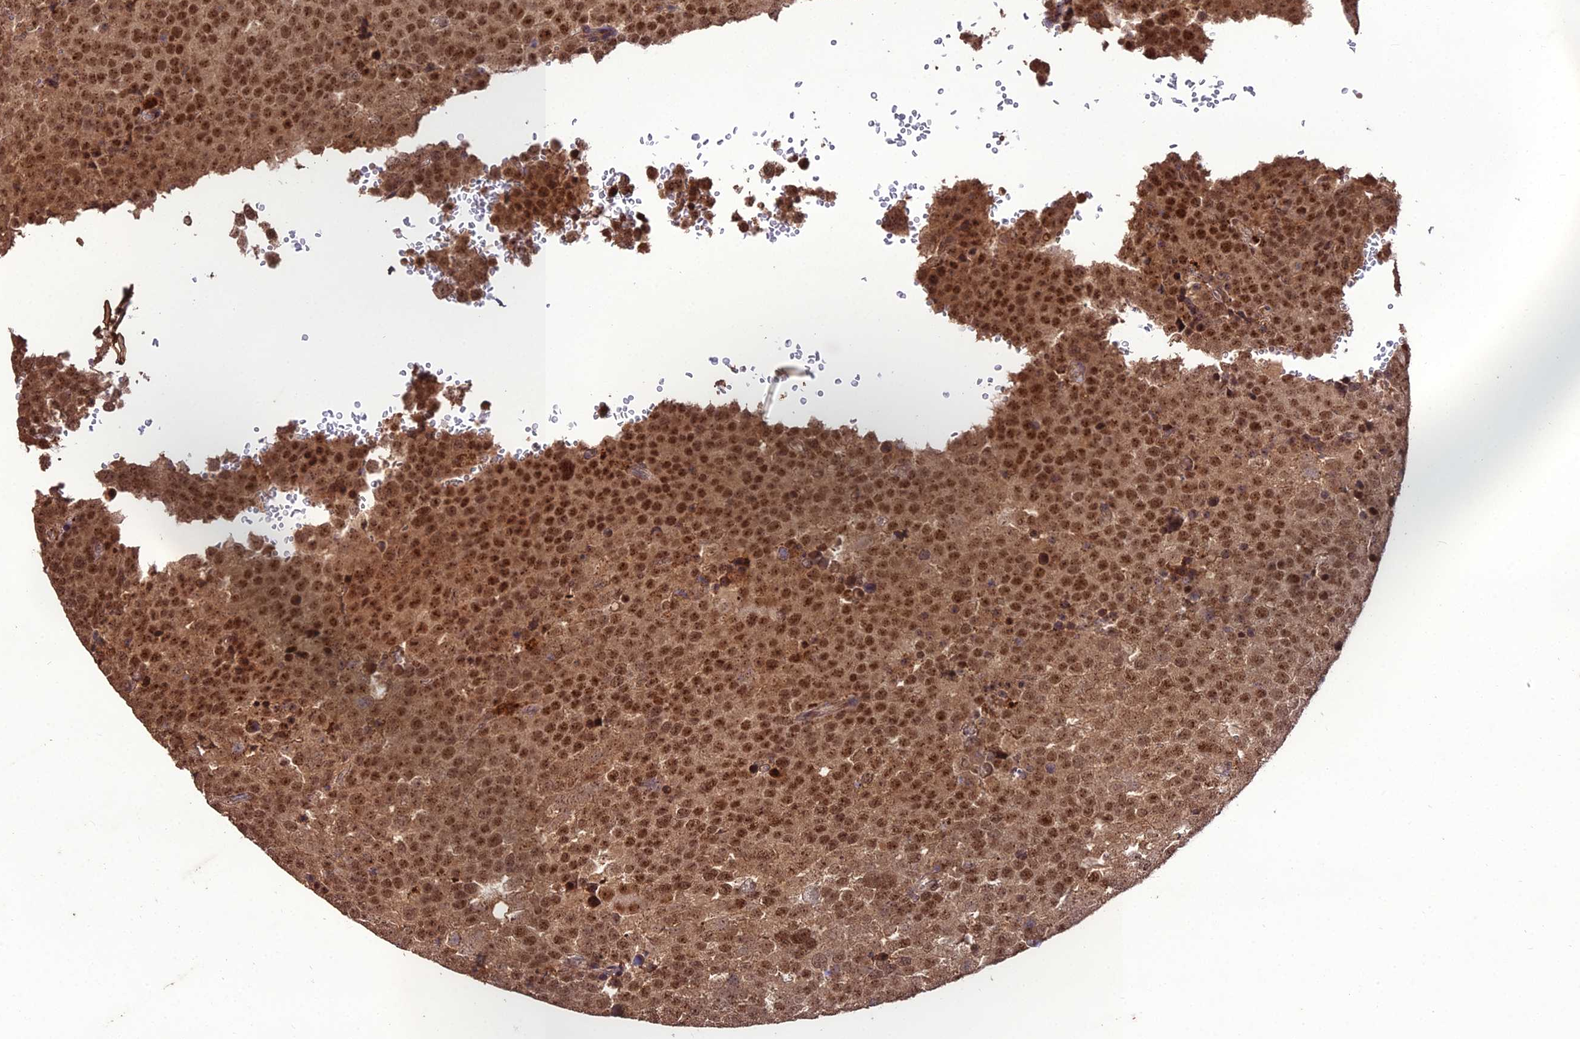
{"staining": {"intensity": "moderate", "quantity": ">75%", "location": "cytoplasmic/membranous,nuclear"}, "tissue": "testis cancer", "cell_type": "Tumor cells", "image_type": "cancer", "snomed": [{"axis": "morphology", "description": "Seminoma, NOS"}, {"axis": "topography", "description": "Testis"}], "caption": "A micrograph showing moderate cytoplasmic/membranous and nuclear expression in about >75% of tumor cells in seminoma (testis), as visualized by brown immunohistochemical staining.", "gene": "ZNF766", "patient": {"sex": "male", "age": 71}}